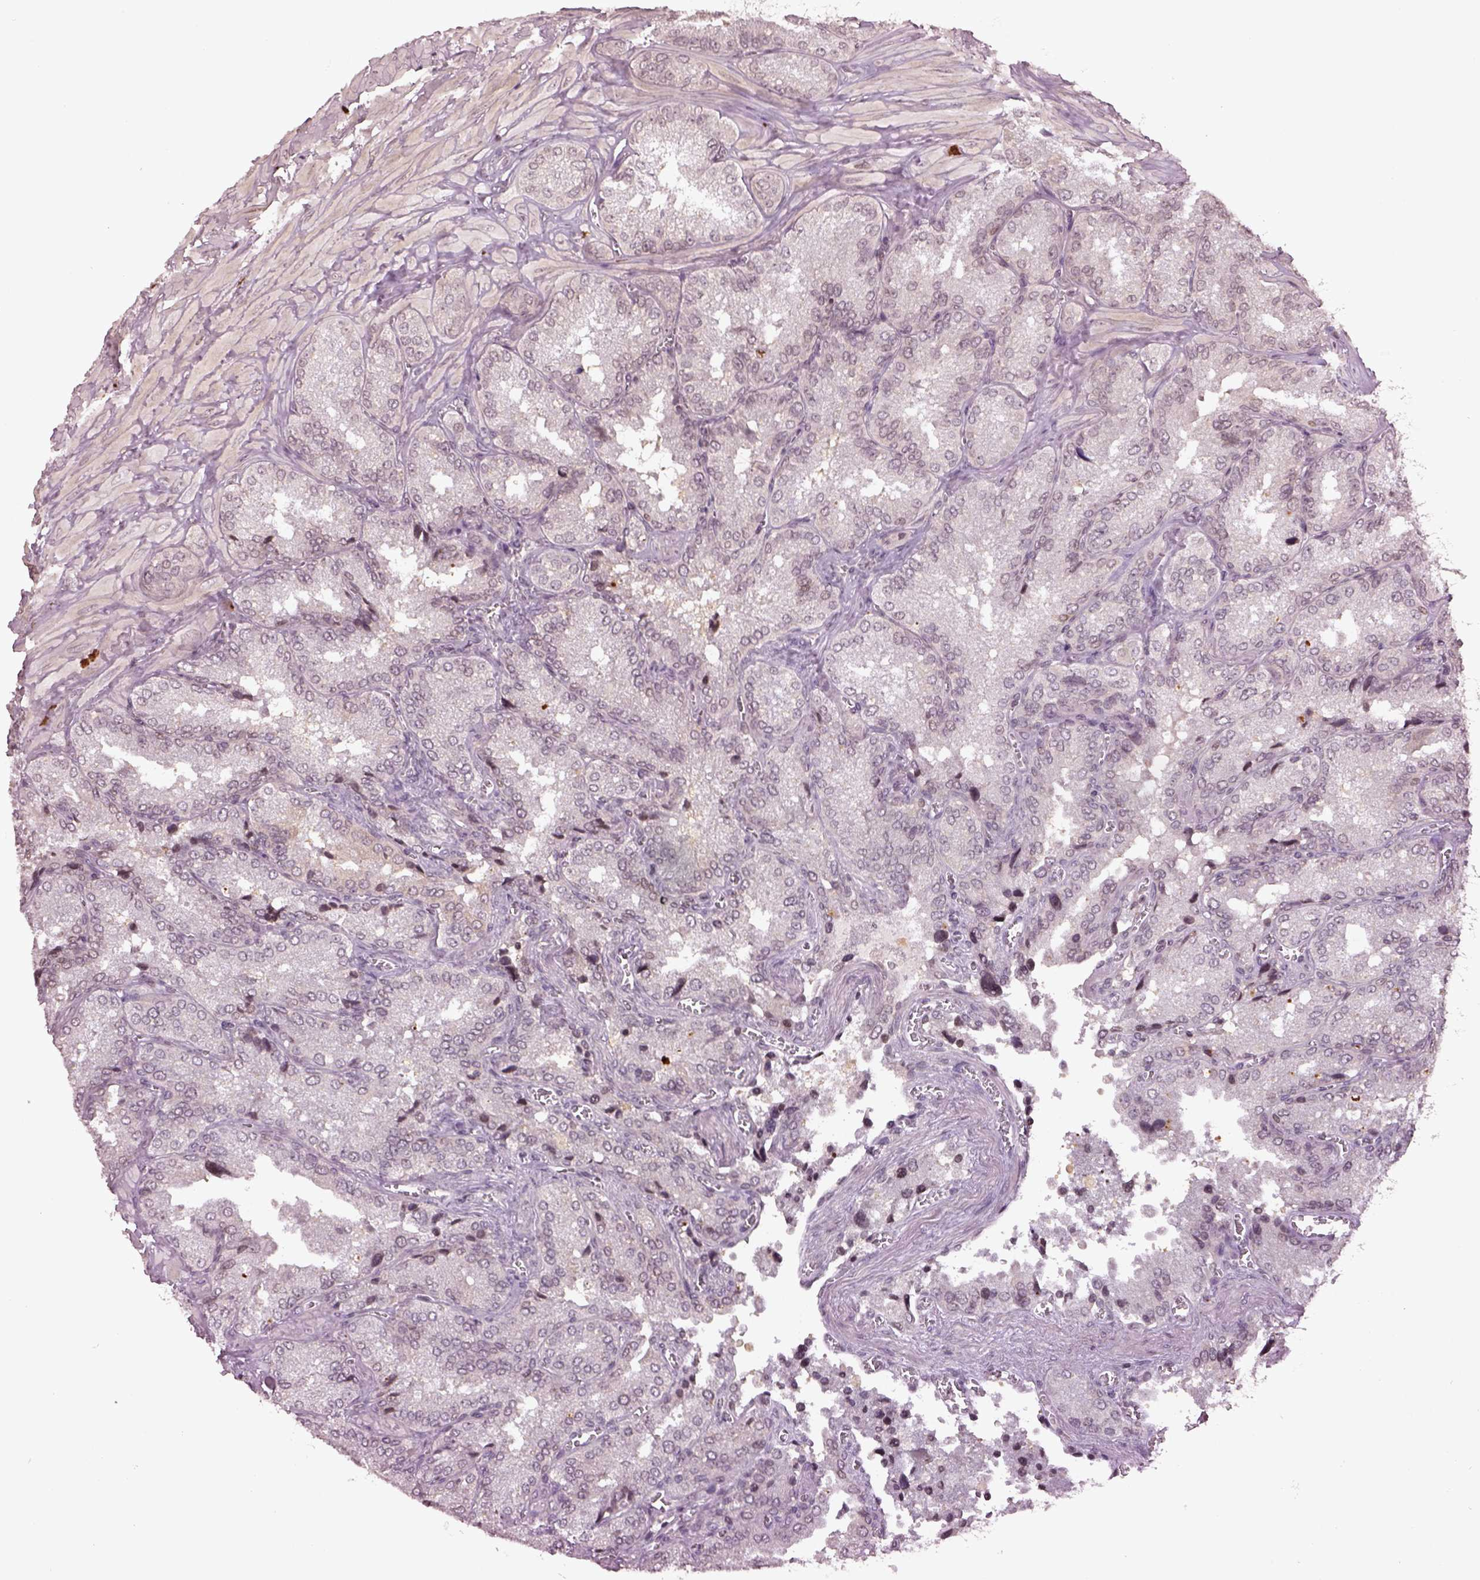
{"staining": {"intensity": "negative", "quantity": "none", "location": "none"}, "tissue": "seminal vesicle", "cell_type": "Glandular cells", "image_type": "normal", "snomed": [{"axis": "morphology", "description": "Normal tissue, NOS"}, {"axis": "topography", "description": "Seminal veicle"}], "caption": "This micrograph is of unremarkable seminal vesicle stained with IHC to label a protein in brown with the nuclei are counter-stained blue. There is no expression in glandular cells. (DAB (3,3'-diaminobenzidine) IHC with hematoxylin counter stain).", "gene": "GRM4", "patient": {"sex": "male", "age": 37}}